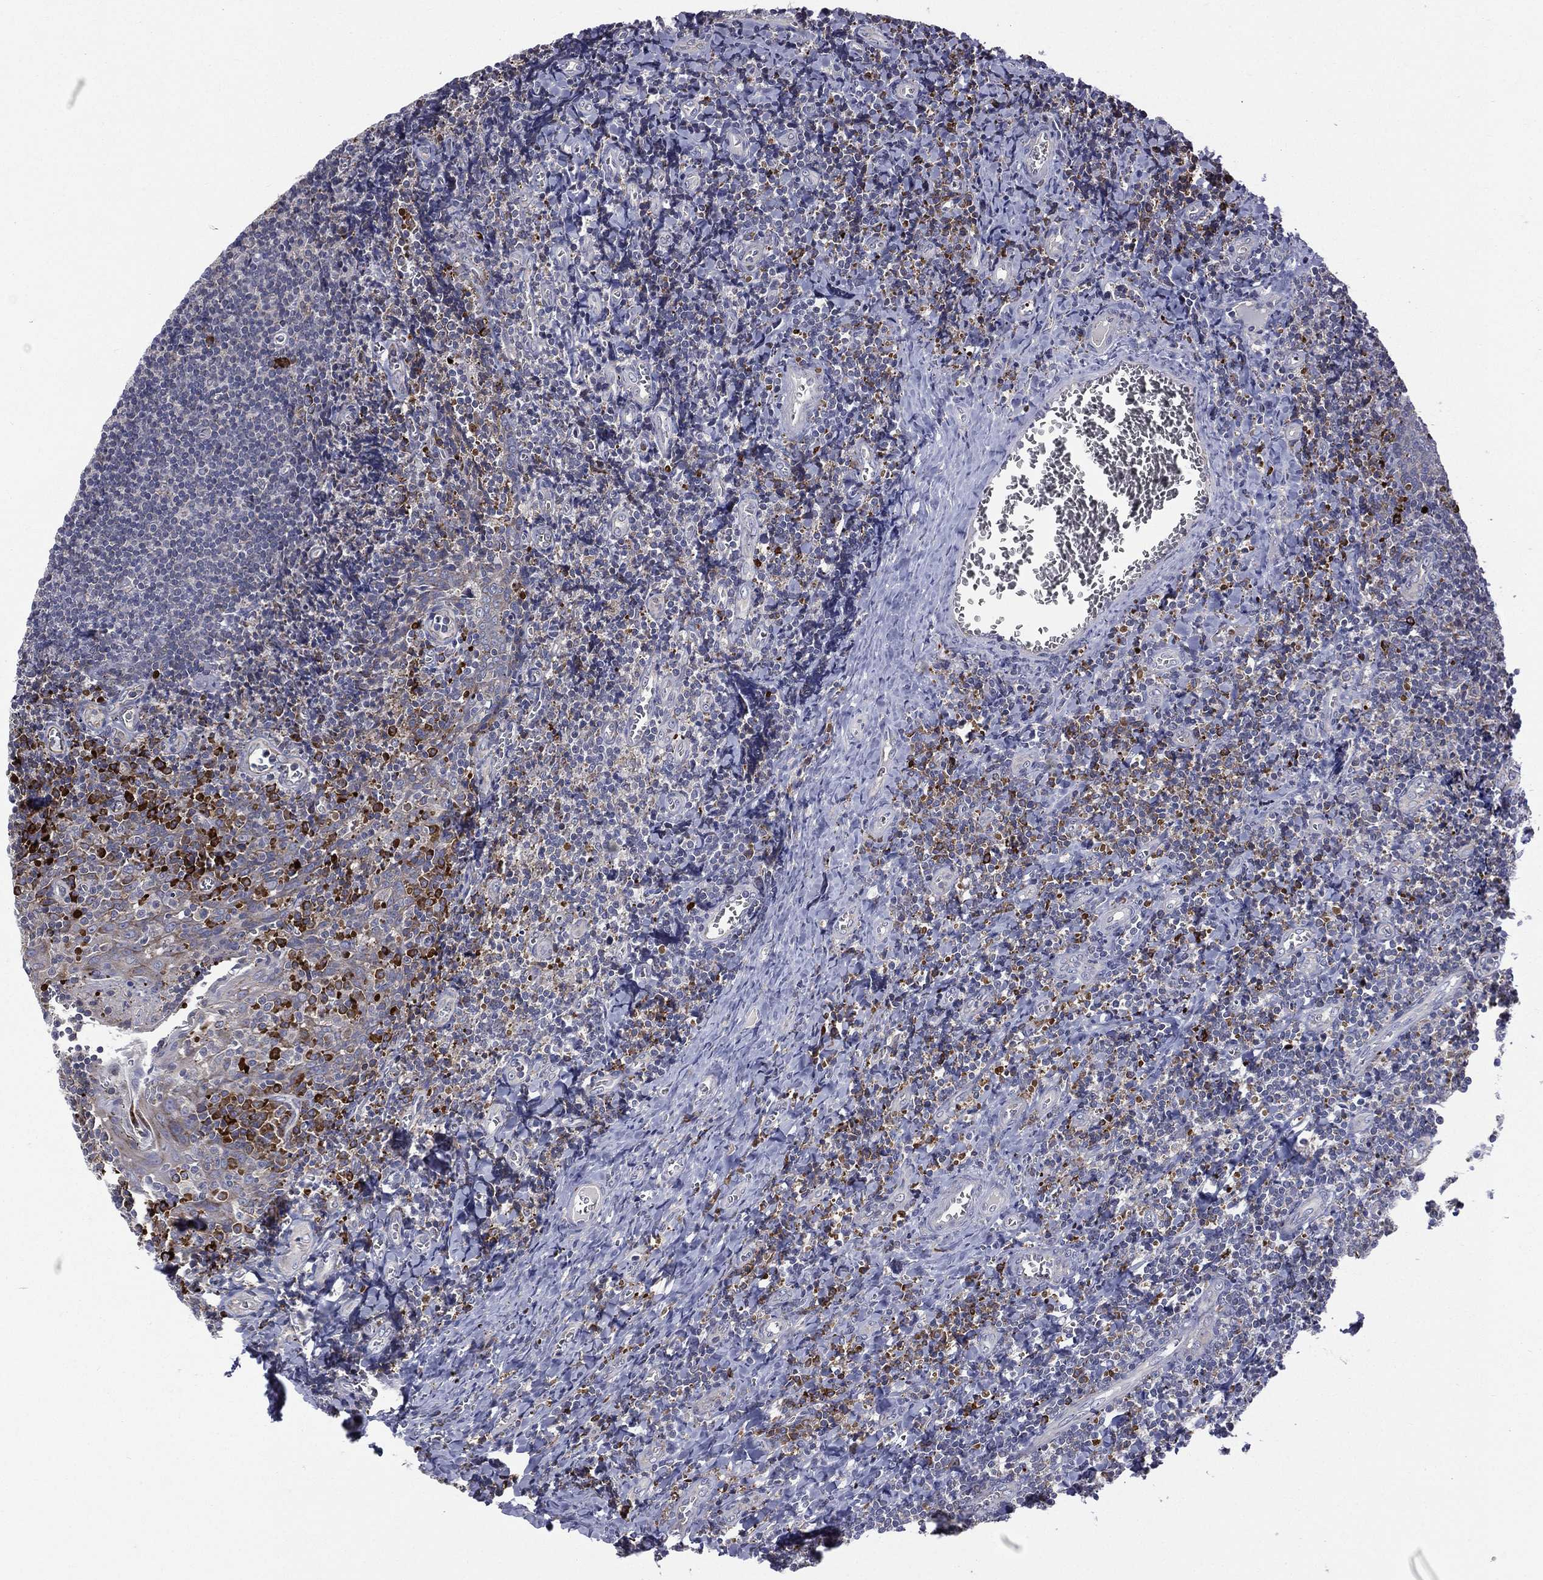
{"staining": {"intensity": "strong", "quantity": "<25%", "location": "cytoplasmic/membranous"}, "tissue": "tonsil", "cell_type": "Germinal center cells", "image_type": "normal", "snomed": [{"axis": "morphology", "description": "Normal tissue, NOS"}, {"axis": "morphology", "description": "Inflammation, NOS"}, {"axis": "topography", "description": "Tonsil"}], "caption": "Germinal center cells demonstrate medium levels of strong cytoplasmic/membranous expression in about <25% of cells in unremarkable tonsil.", "gene": "C20orf96", "patient": {"sex": "female", "age": 31}}